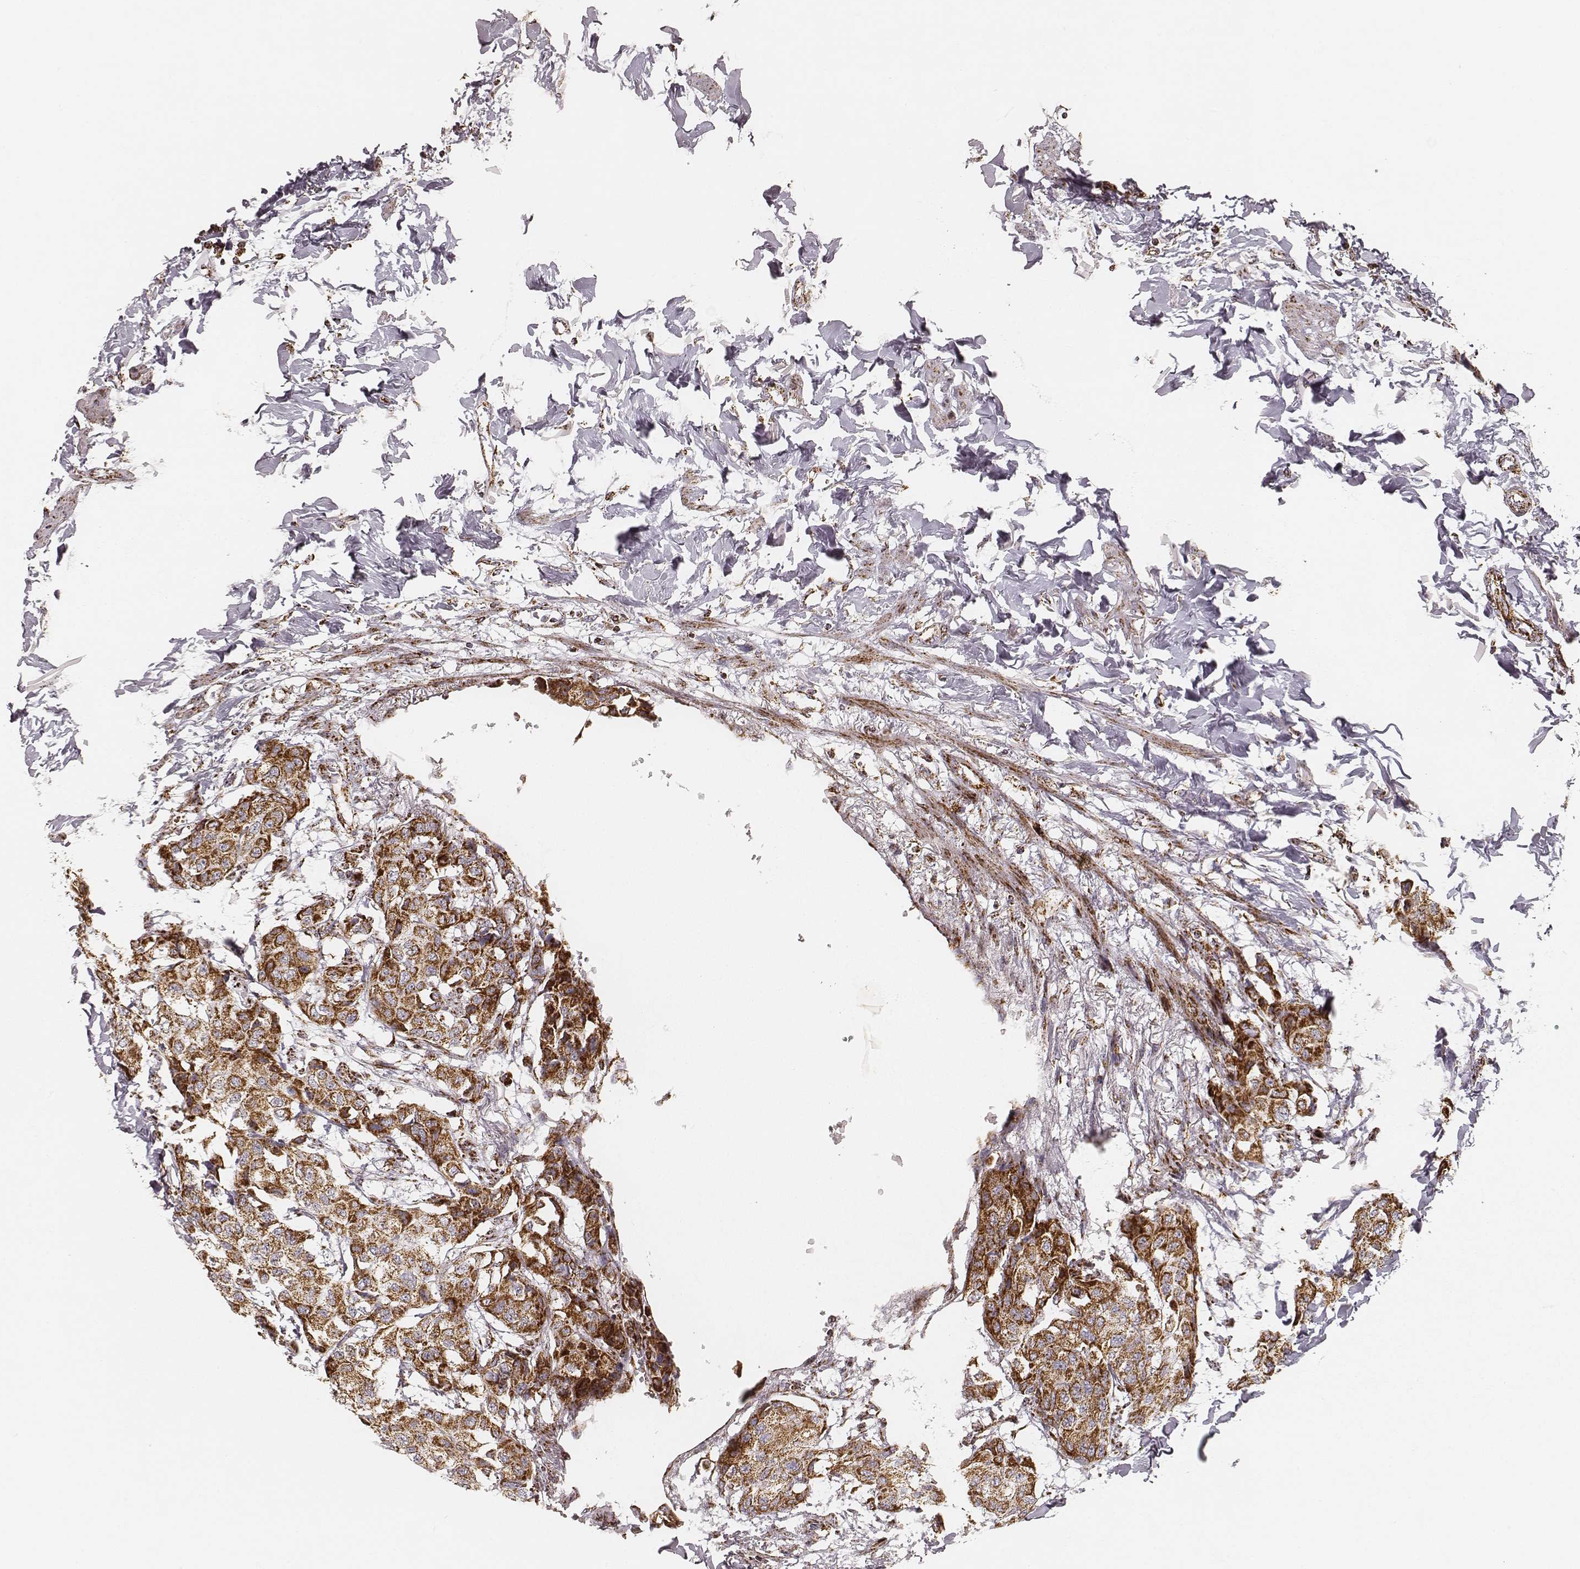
{"staining": {"intensity": "strong", "quantity": "<25%", "location": "cytoplasmic/membranous"}, "tissue": "breast cancer", "cell_type": "Tumor cells", "image_type": "cancer", "snomed": [{"axis": "morphology", "description": "Duct carcinoma"}, {"axis": "topography", "description": "Breast"}], "caption": "This photomicrograph reveals immunohistochemistry staining of infiltrating ductal carcinoma (breast), with medium strong cytoplasmic/membranous expression in approximately <25% of tumor cells.", "gene": "CS", "patient": {"sex": "female", "age": 80}}